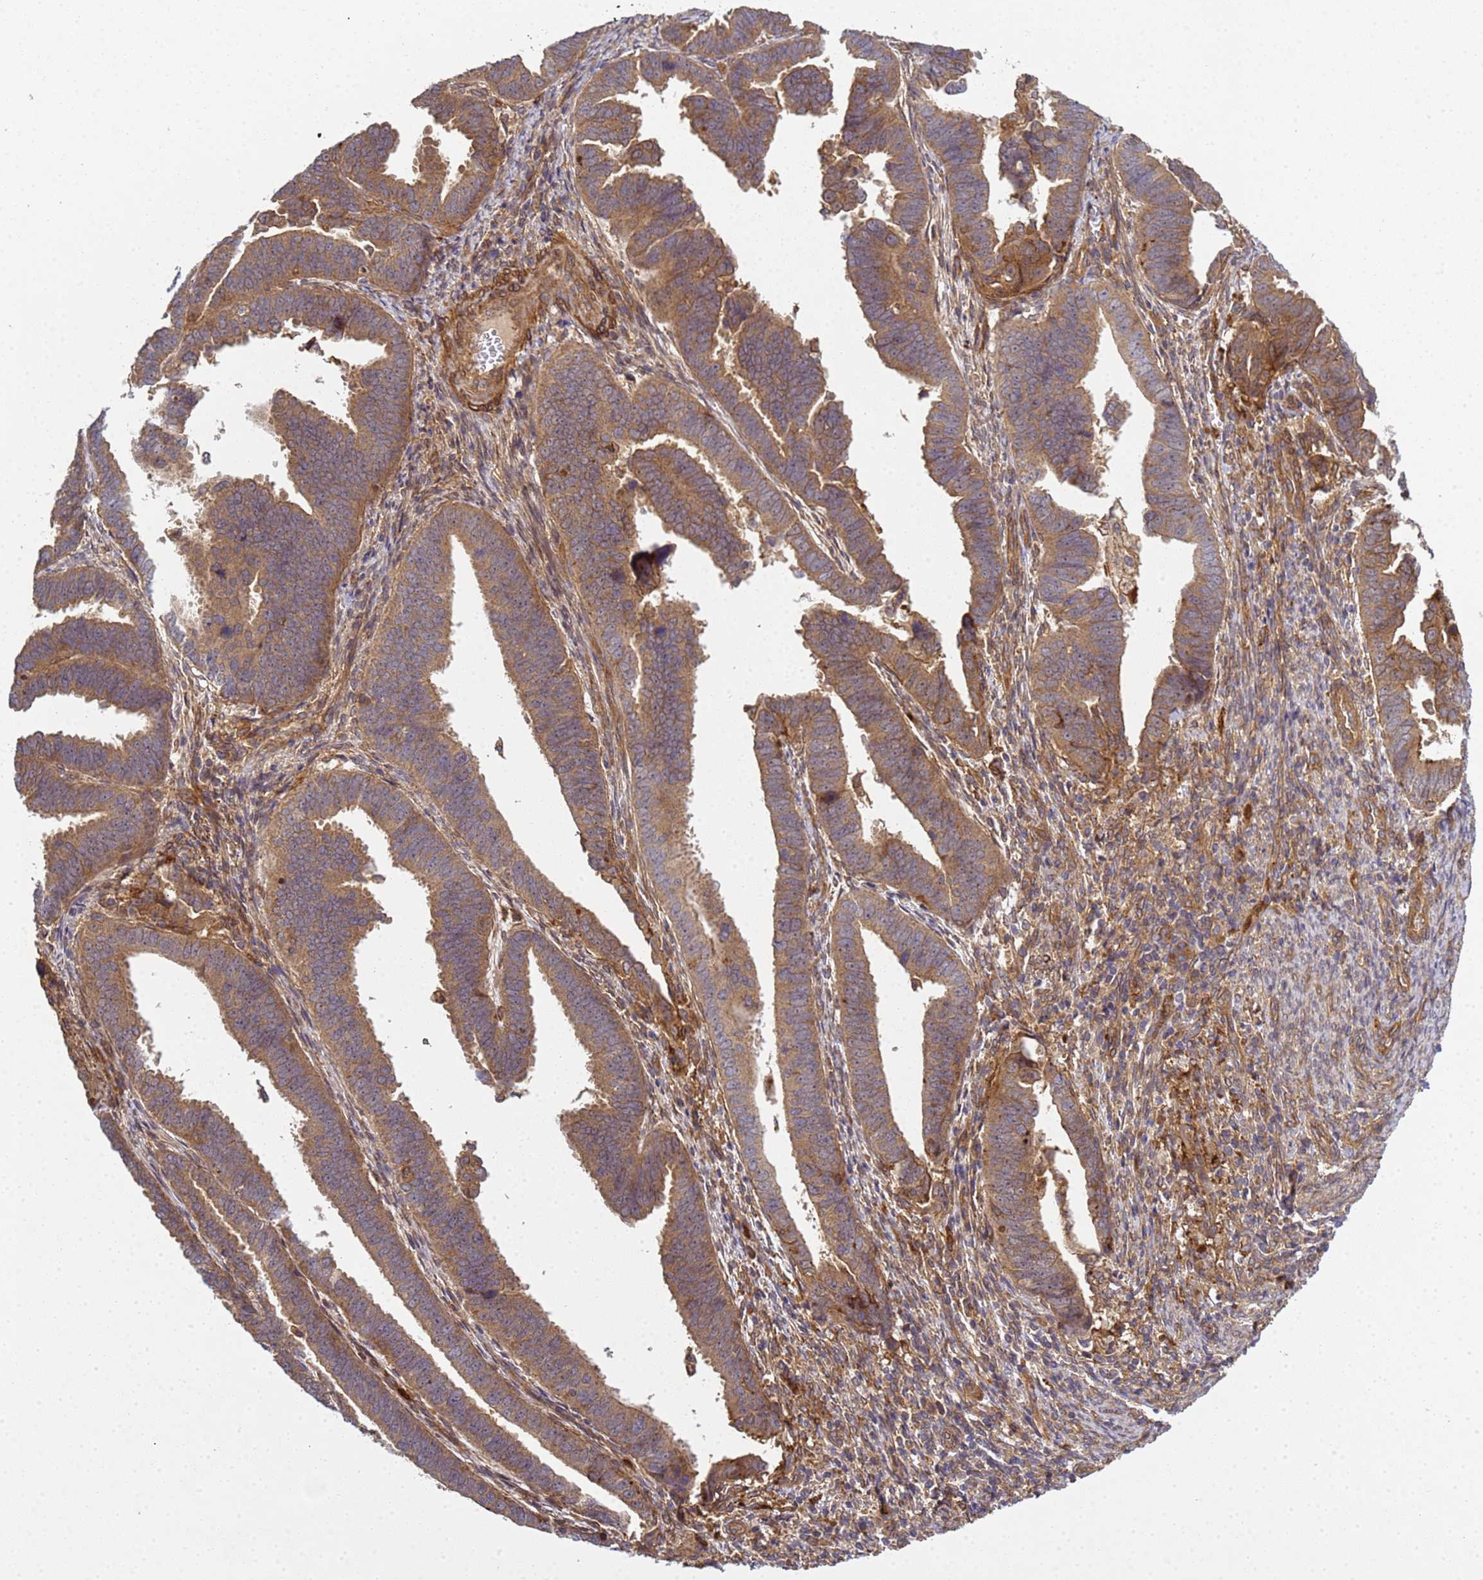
{"staining": {"intensity": "moderate", "quantity": ">75%", "location": "cytoplasmic/membranous"}, "tissue": "endometrial cancer", "cell_type": "Tumor cells", "image_type": "cancer", "snomed": [{"axis": "morphology", "description": "Adenocarcinoma, NOS"}, {"axis": "topography", "description": "Endometrium"}], "caption": "About >75% of tumor cells in human endometrial adenocarcinoma display moderate cytoplasmic/membranous protein expression as visualized by brown immunohistochemical staining.", "gene": "C8orf34", "patient": {"sex": "female", "age": 75}}